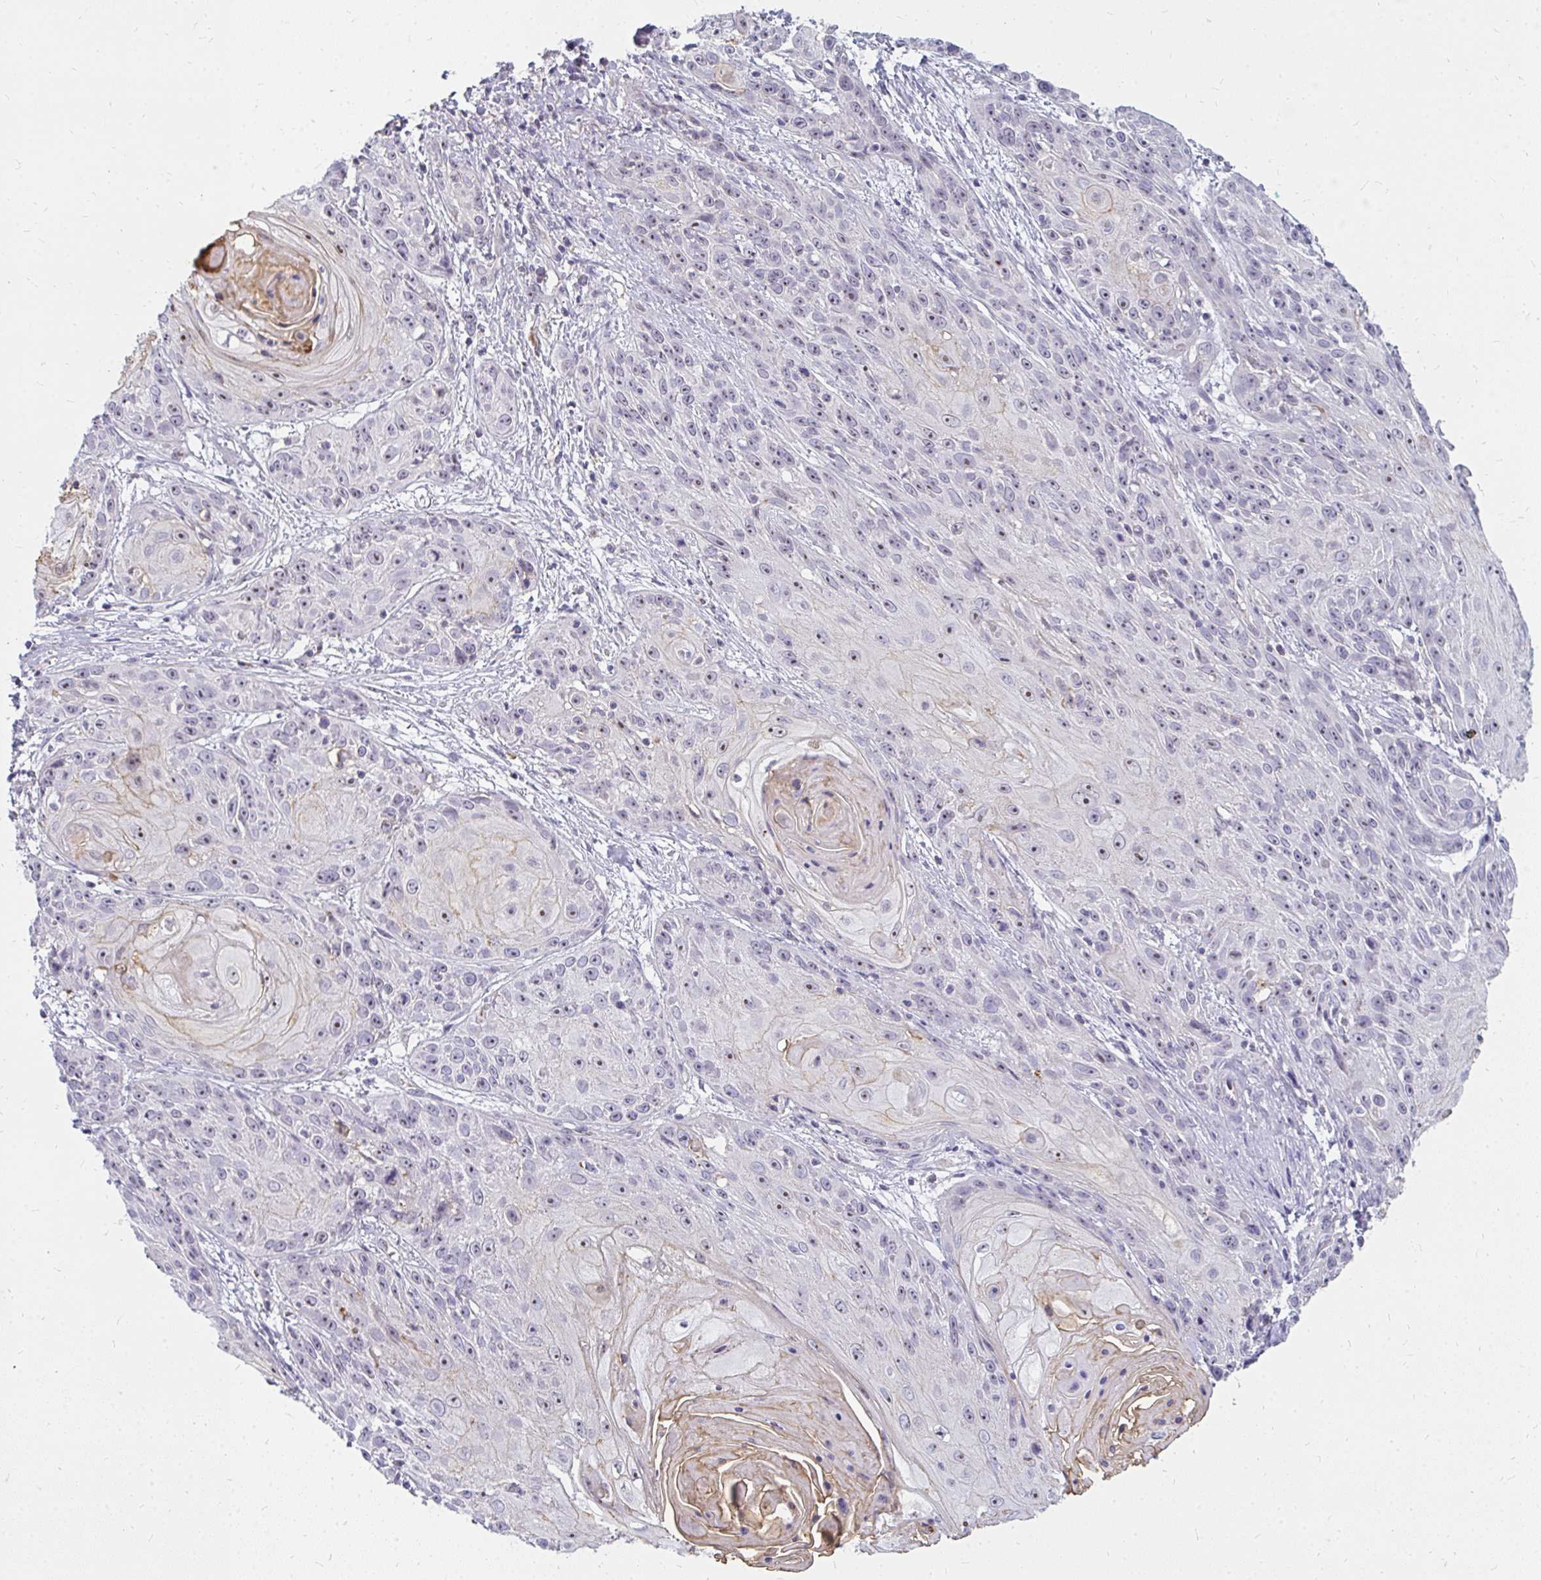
{"staining": {"intensity": "weak", "quantity": ">75%", "location": "nuclear"}, "tissue": "skin cancer", "cell_type": "Tumor cells", "image_type": "cancer", "snomed": [{"axis": "morphology", "description": "Squamous cell carcinoma, NOS"}, {"axis": "topography", "description": "Skin"}, {"axis": "topography", "description": "Vulva"}], "caption": "Tumor cells show low levels of weak nuclear positivity in approximately >75% of cells in skin squamous cell carcinoma.", "gene": "FAM9A", "patient": {"sex": "female", "age": 76}}